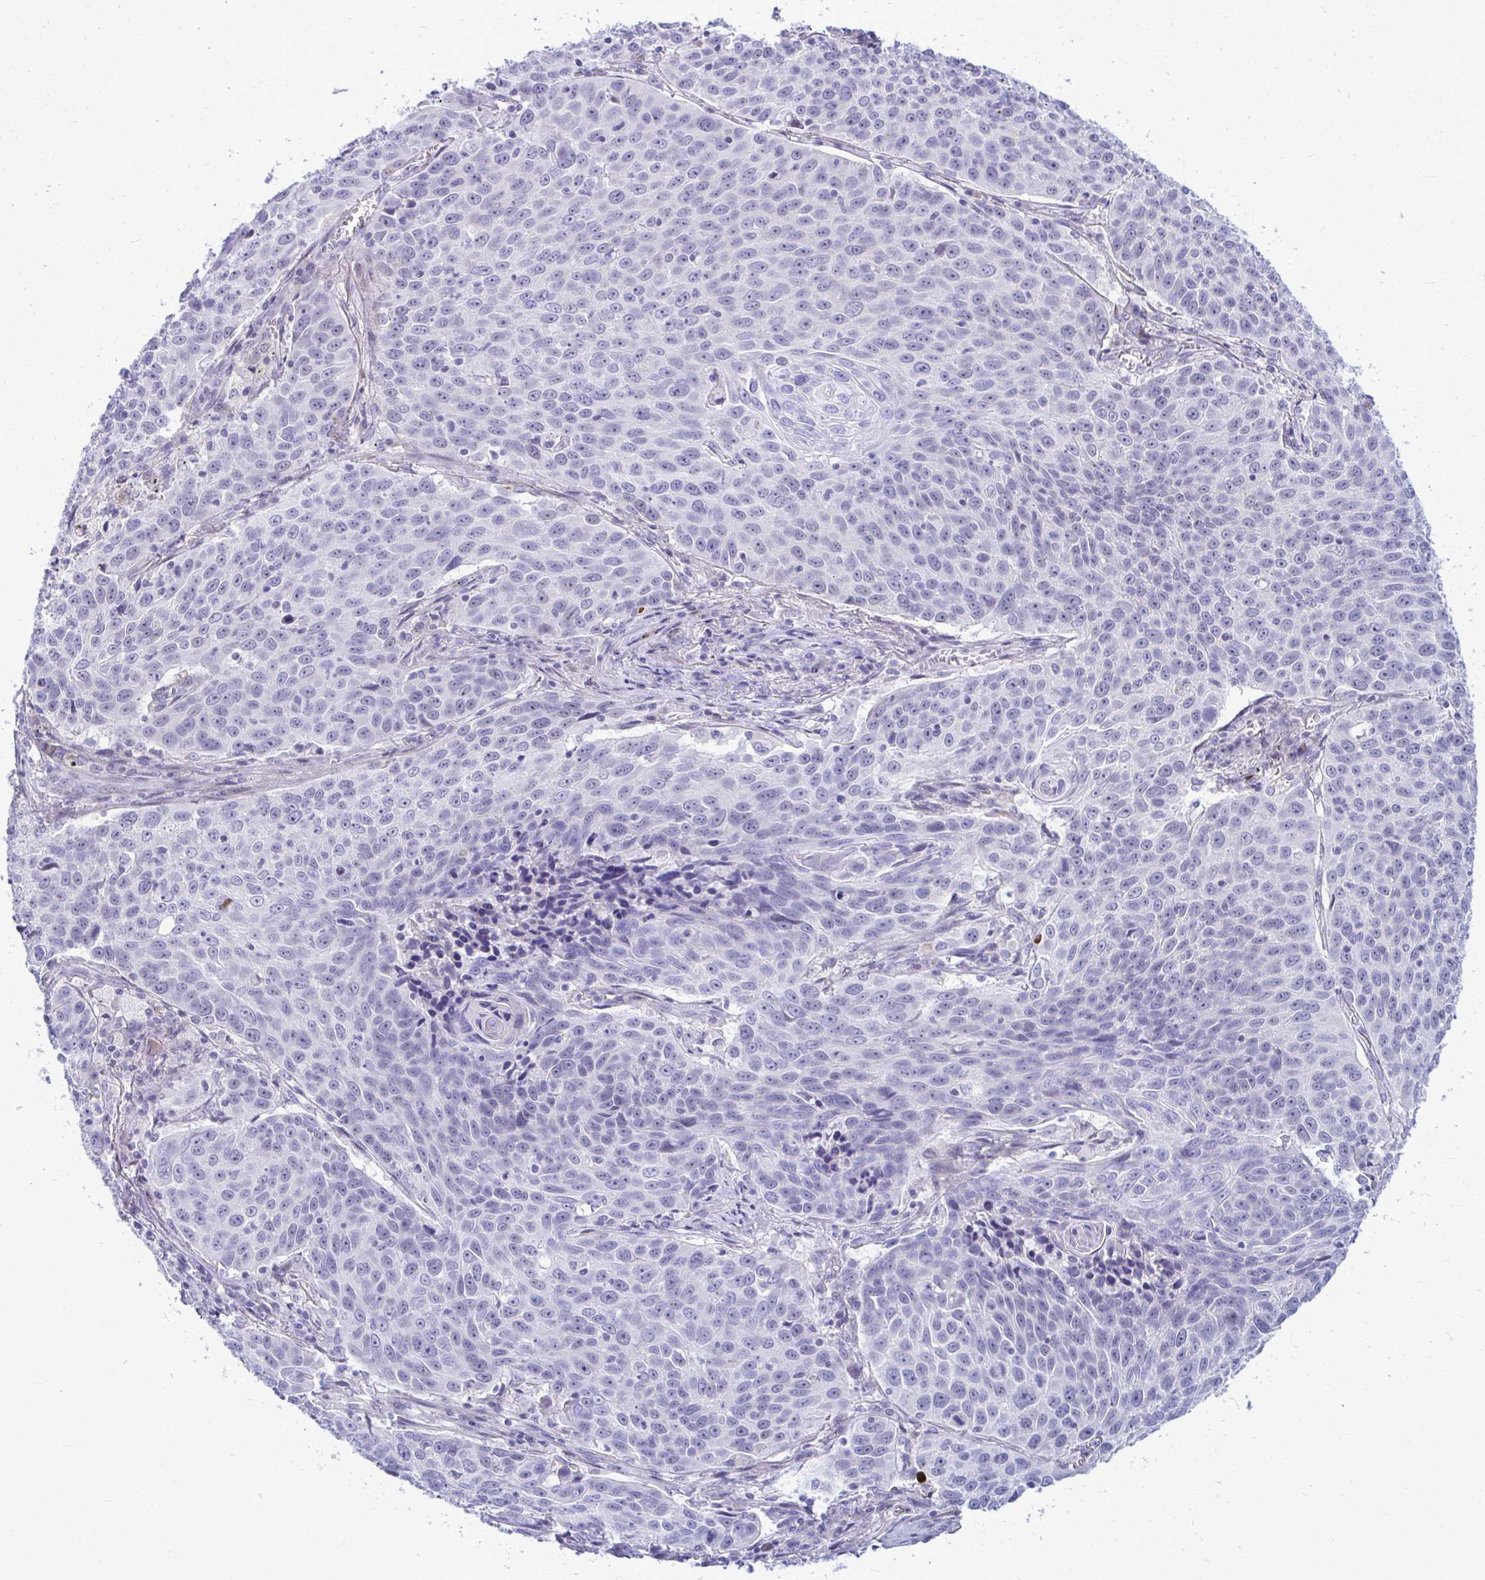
{"staining": {"intensity": "weak", "quantity": "<25%", "location": "nuclear"}, "tissue": "lung cancer", "cell_type": "Tumor cells", "image_type": "cancer", "snomed": [{"axis": "morphology", "description": "Squamous cell carcinoma, NOS"}, {"axis": "topography", "description": "Lung"}], "caption": "This photomicrograph is of lung cancer (squamous cell carcinoma) stained with immunohistochemistry (IHC) to label a protein in brown with the nuclei are counter-stained blue. There is no positivity in tumor cells.", "gene": "ZSCAN25", "patient": {"sex": "male", "age": 78}}